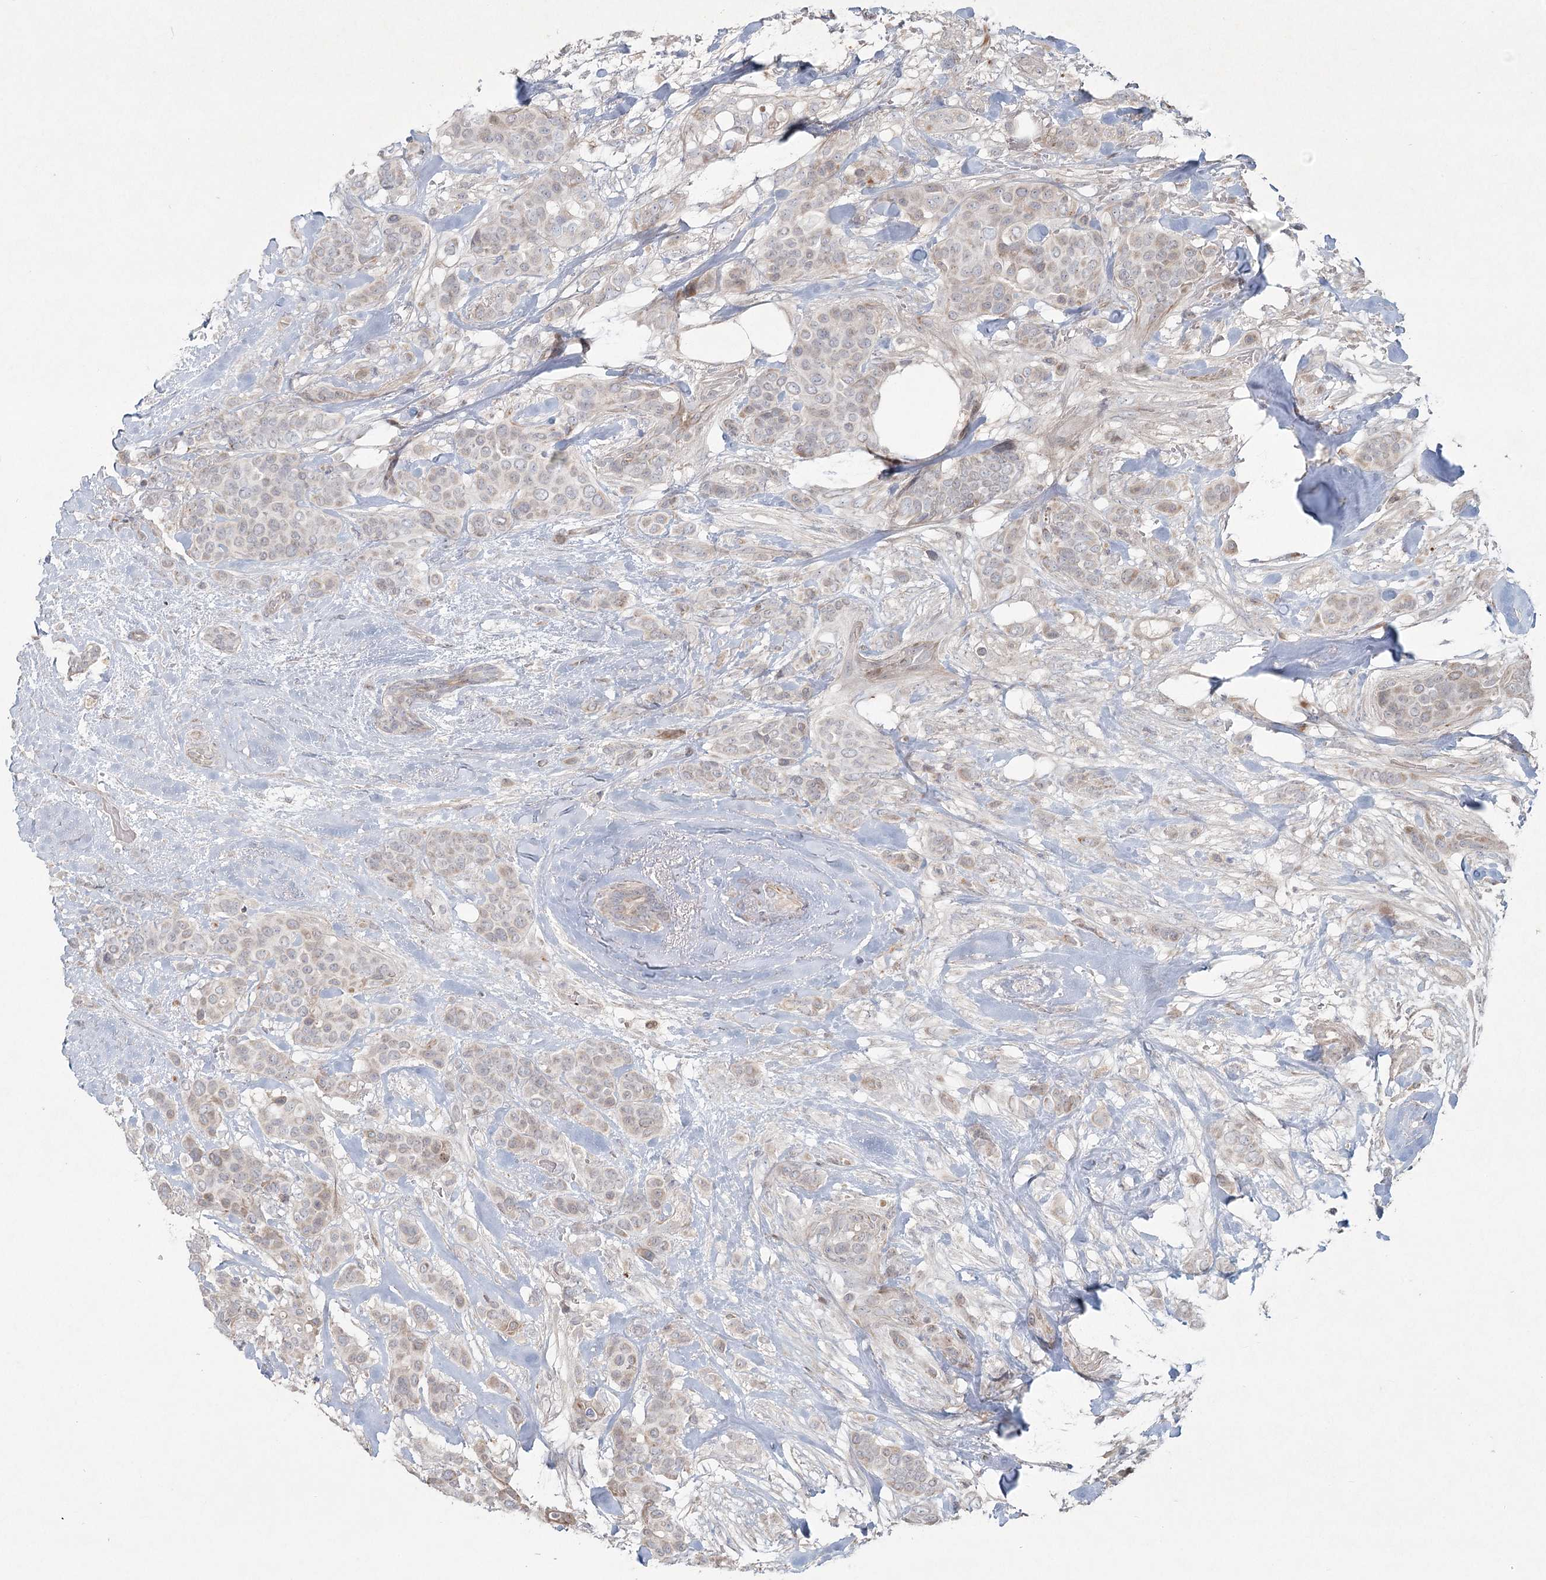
{"staining": {"intensity": "negative", "quantity": "none", "location": "none"}, "tissue": "breast cancer", "cell_type": "Tumor cells", "image_type": "cancer", "snomed": [{"axis": "morphology", "description": "Lobular carcinoma"}, {"axis": "topography", "description": "Breast"}], "caption": "This photomicrograph is of breast cancer stained with immunohistochemistry (IHC) to label a protein in brown with the nuclei are counter-stained blue. There is no staining in tumor cells.", "gene": "LRP2BP", "patient": {"sex": "female", "age": 51}}